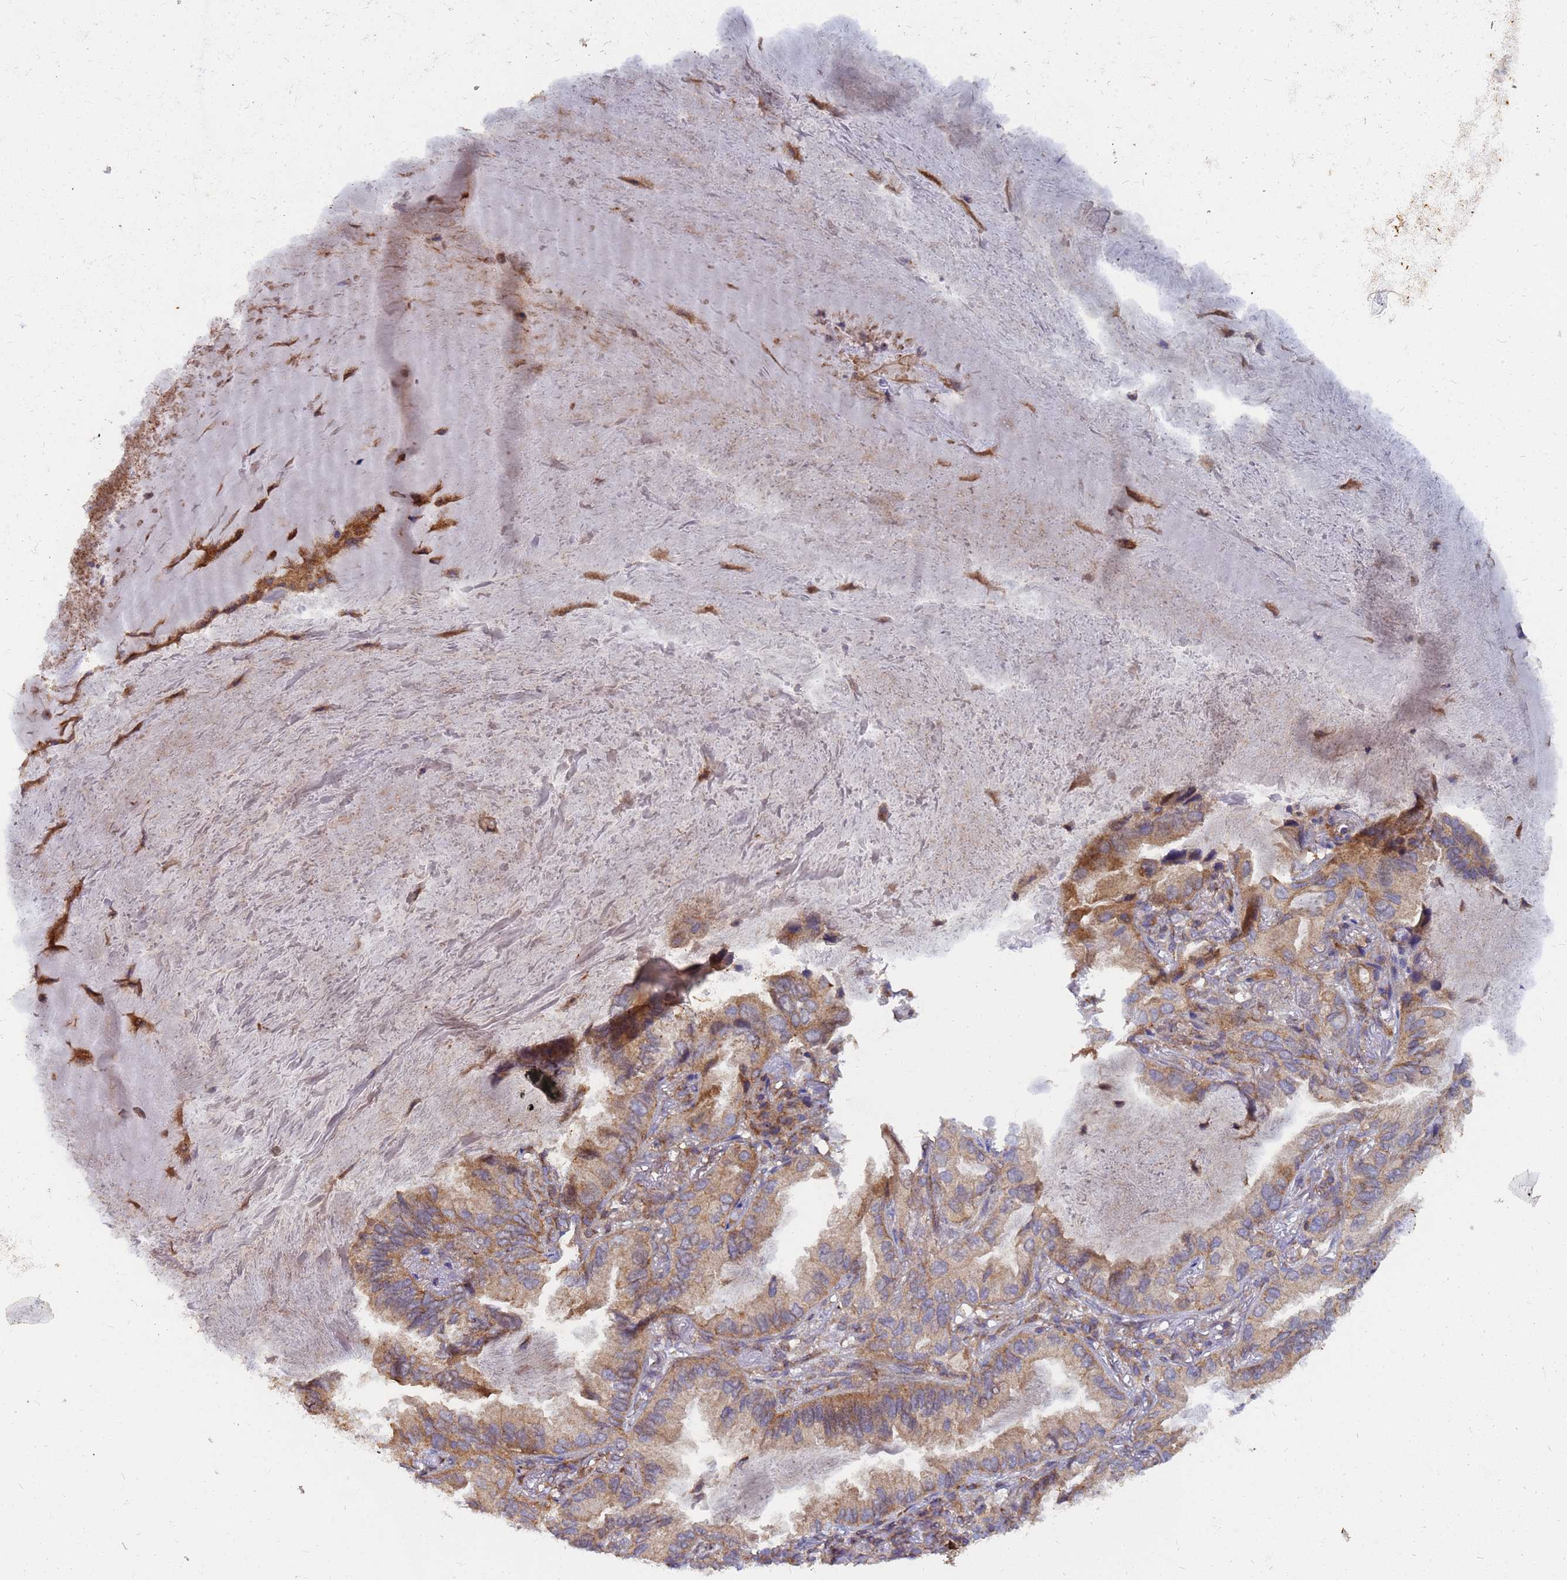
{"staining": {"intensity": "moderate", "quantity": ">75%", "location": "cytoplasmic/membranous"}, "tissue": "lung cancer", "cell_type": "Tumor cells", "image_type": "cancer", "snomed": [{"axis": "morphology", "description": "Adenocarcinoma, NOS"}, {"axis": "topography", "description": "Lung"}], "caption": "Lung cancer tissue displays moderate cytoplasmic/membranous positivity in approximately >75% of tumor cells (DAB IHC, brown staining for protein, blue staining for nuclei).", "gene": "CDC34", "patient": {"sex": "female", "age": 69}}